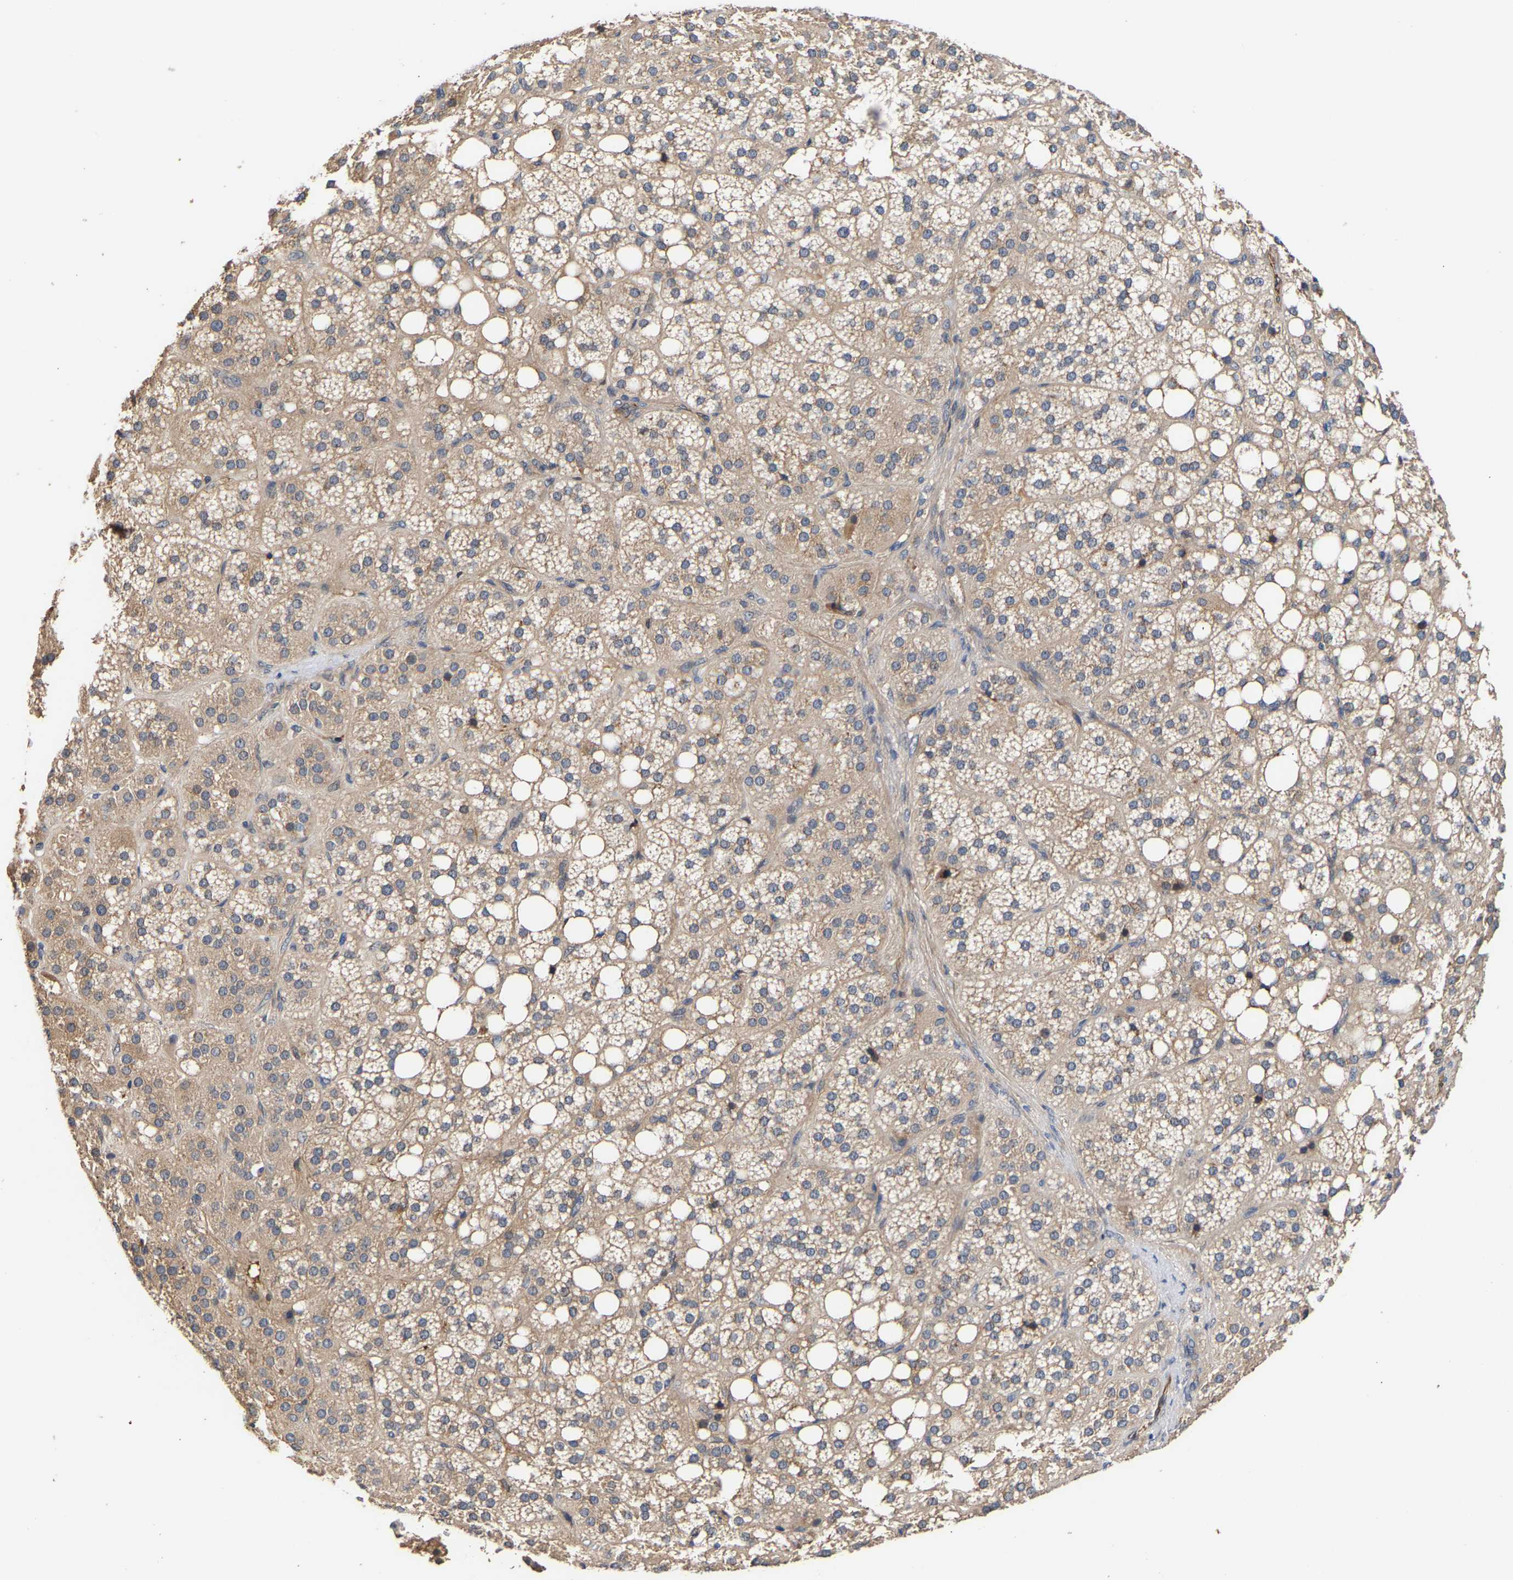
{"staining": {"intensity": "moderate", "quantity": ">75%", "location": "cytoplasmic/membranous"}, "tissue": "adrenal gland", "cell_type": "Glandular cells", "image_type": "normal", "snomed": [{"axis": "morphology", "description": "Normal tissue, NOS"}, {"axis": "topography", "description": "Adrenal gland"}], "caption": "Protein expression analysis of benign adrenal gland exhibits moderate cytoplasmic/membranous expression in approximately >75% of glandular cells.", "gene": "KASH5", "patient": {"sex": "female", "age": 59}}